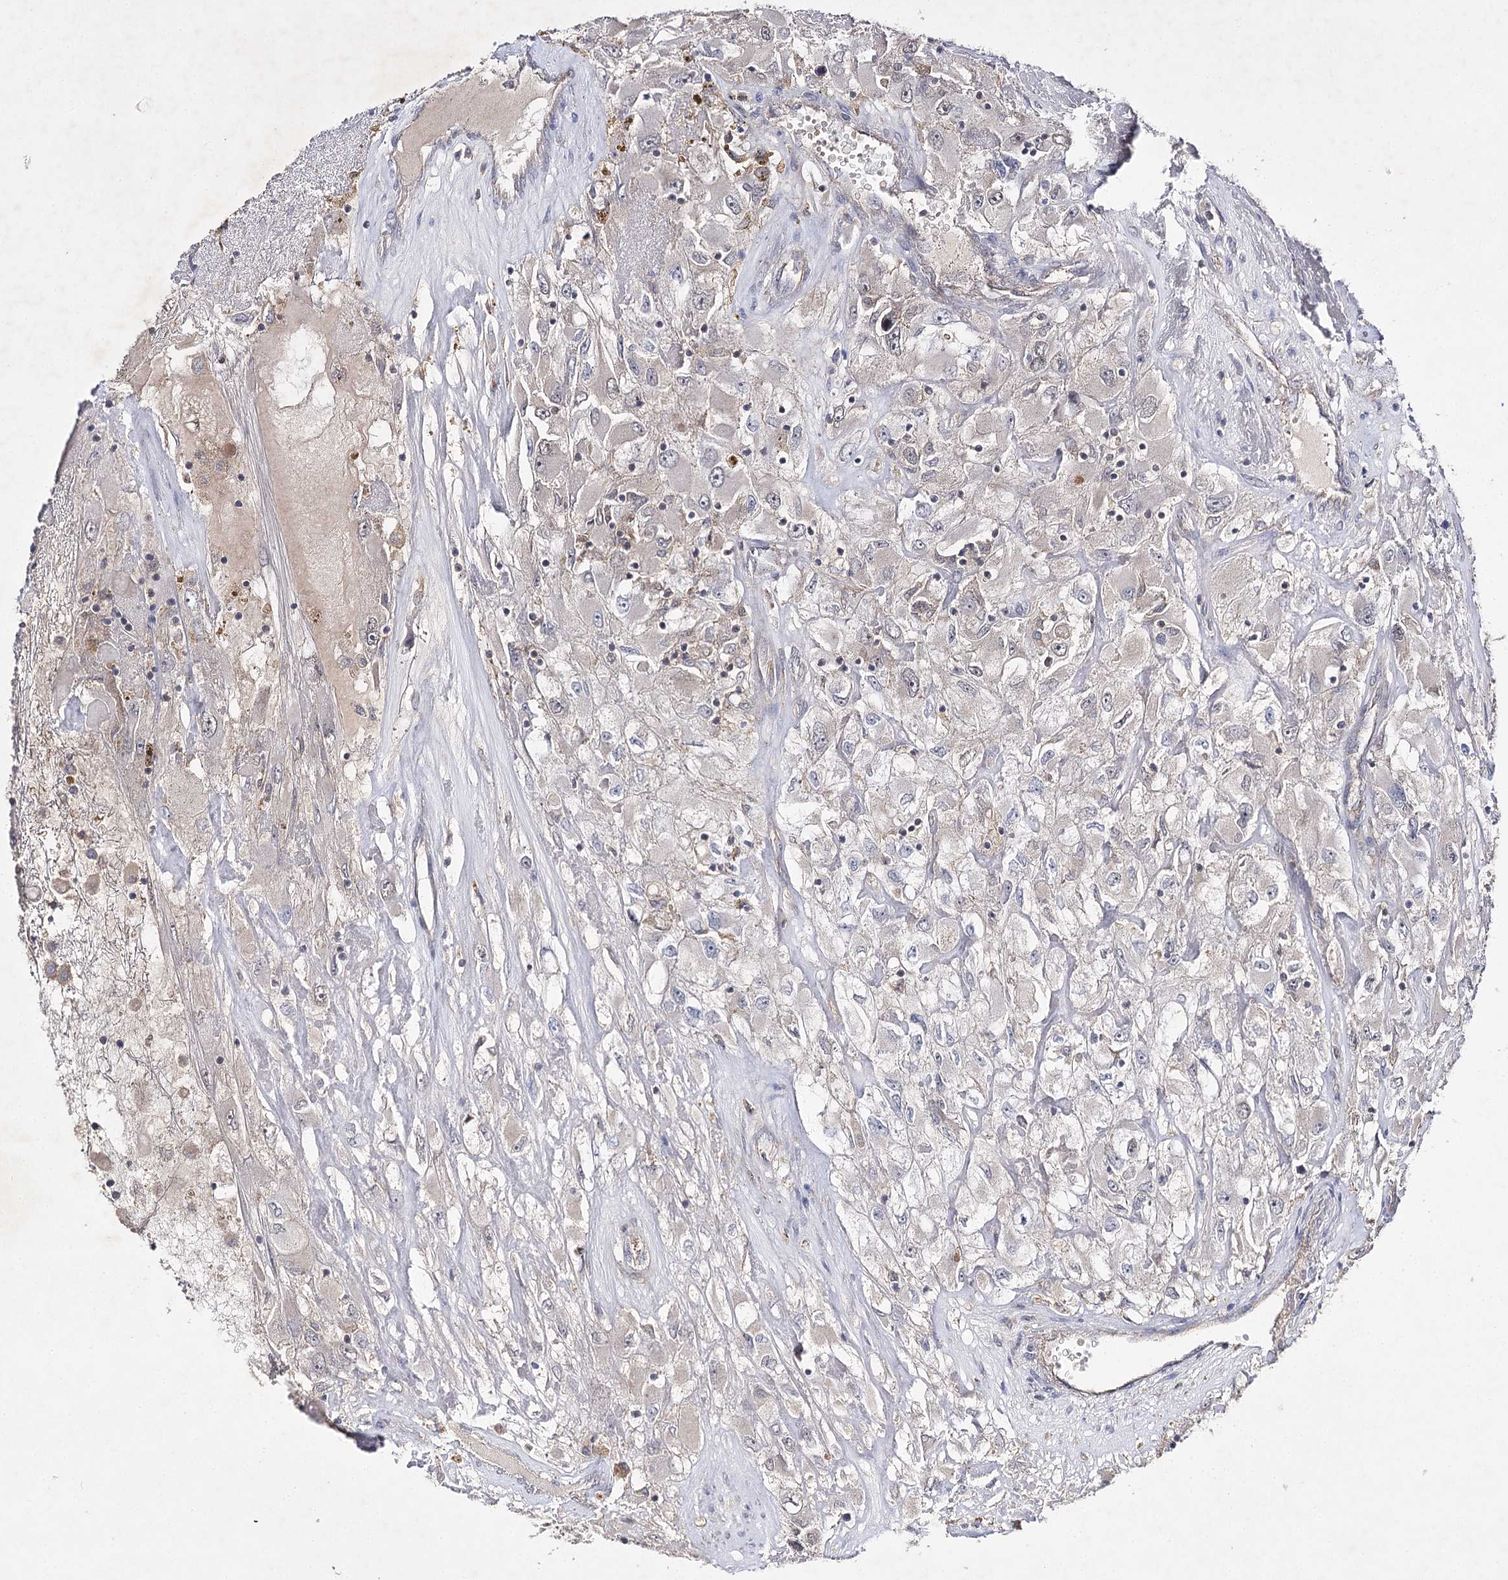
{"staining": {"intensity": "negative", "quantity": "none", "location": "none"}, "tissue": "renal cancer", "cell_type": "Tumor cells", "image_type": "cancer", "snomed": [{"axis": "morphology", "description": "Adenocarcinoma, NOS"}, {"axis": "topography", "description": "Kidney"}], "caption": "Immunohistochemical staining of renal cancer (adenocarcinoma) shows no significant positivity in tumor cells.", "gene": "BCR", "patient": {"sex": "female", "age": 52}}